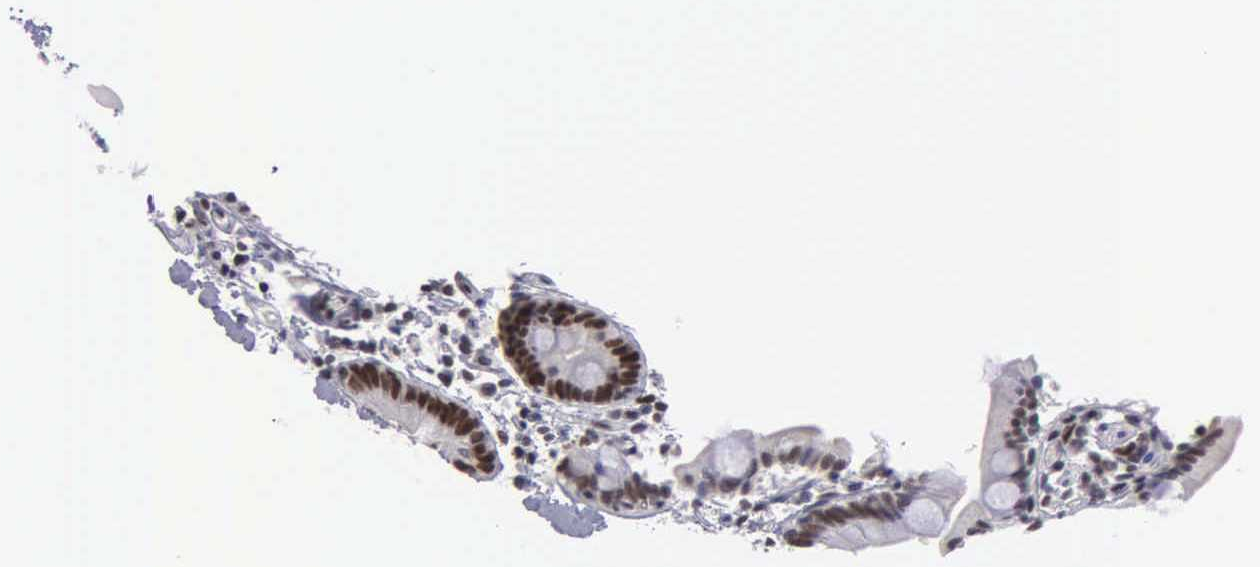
{"staining": {"intensity": "moderate", "quantity": ">75%", "location": "nuclear"}, "tissue": "small intestine", "cell_type": "Glandular cells", "image_type": "normal", "snomed": [{"axis": "morphology", "description": "Normal tissue, NOS"}, {"axis": "topography", "description": "Small intestine"}], "caption": "Protein positivity by immunohistochemistry (IHC) reveals moderate nuclear staining in about >75% of glandular cells in benign small intestine.", "gene": "UBR7", "patient": {"sex": "female", "age": 69}}